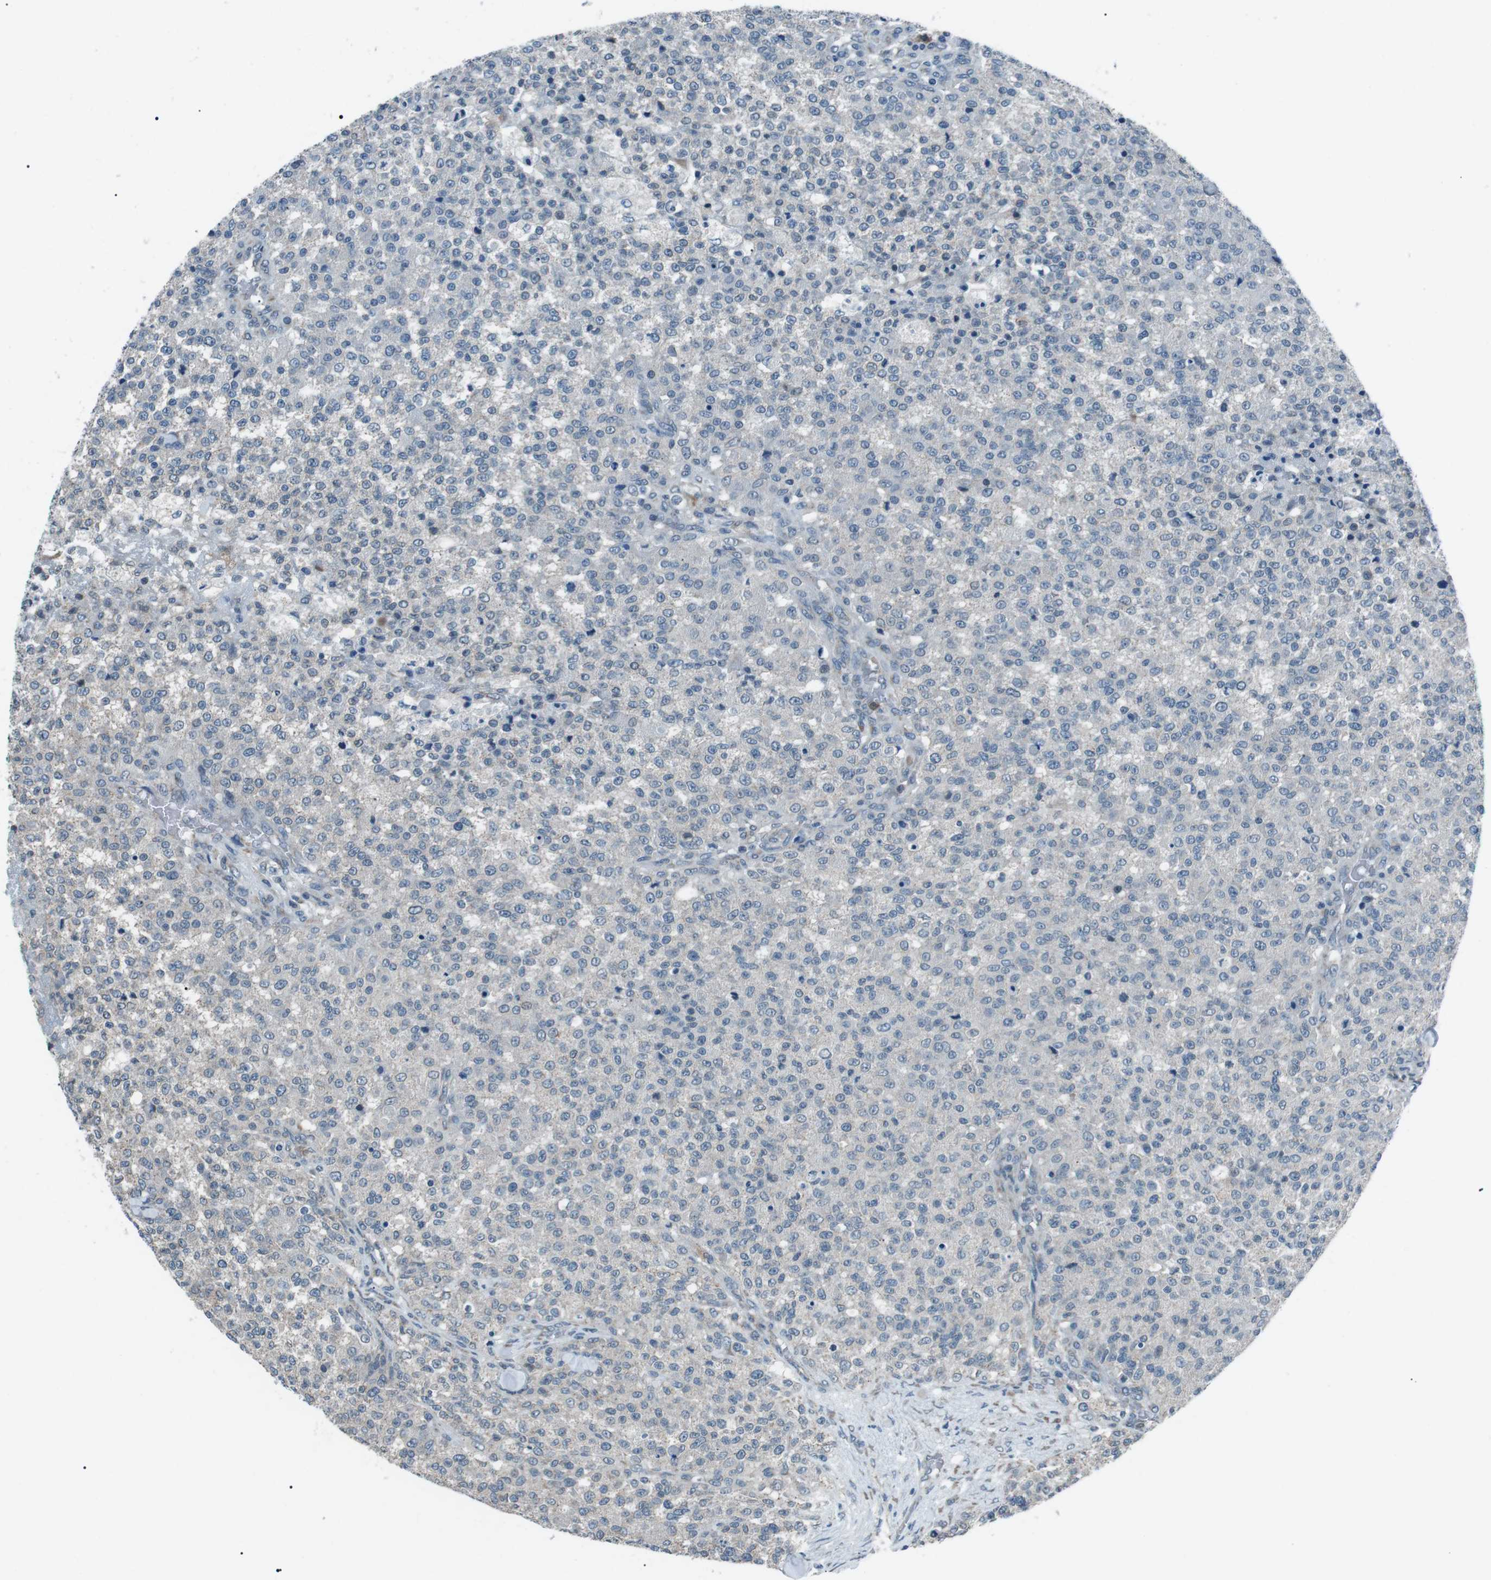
{"staining": {"intensity": "negative", "quantity": "none", "location": "none"}, "tissue": "testis cancer", "cell_type": "Tumor cells", "image_type": "cancer", "snomed": [{"axis": "morphology", "description": "Seminoma, NOS"}, {"axis": "topography", "description": "Testis"}], "caption": "Seminoma (testis) was stained to show a protein in brown. There is no significant staining in tumor cells.", "gene": "SERPINB2", "patient": {"sex": "male", "age": 59}}